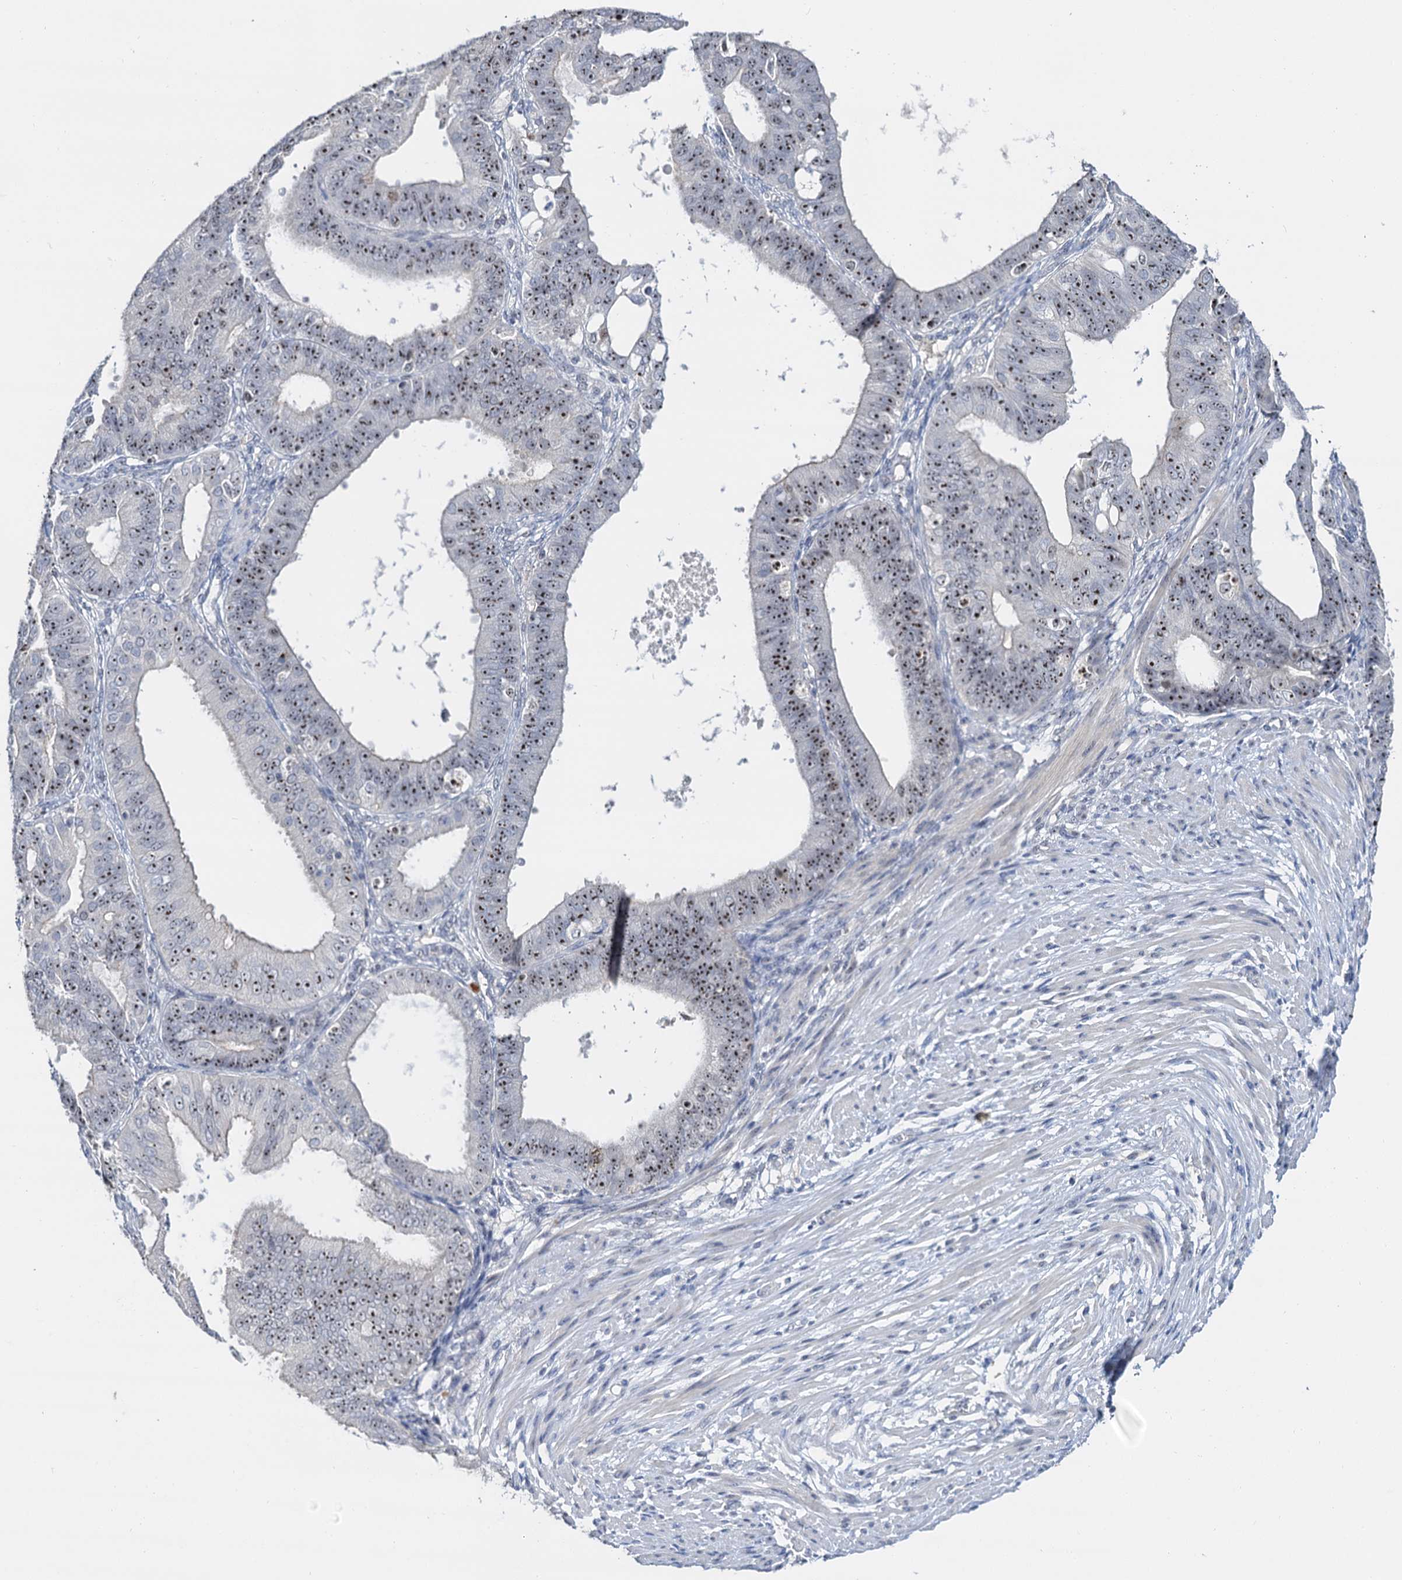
{"staining": {"intensity": "moderate", "quantity": ">75%", "location": "nuclear"}, "tissue": "ovarian cancer", "cell_type": "Tumor cells", "image_type": "cancer", "snomed": [{"axis": "morphology", "description": "Carcinoma, endometroid"}, {"axis": "topography", "description": "Appendix"}, {"axis": "topography", "description": "Ovary"}], "caption": "Tumor cells reveal medium levels of moderate nuclear staining in approximately >75% of cells in ovarian endometroid carcinoma.", "gene": "NOP2", "patient": {"sex": "female", "age": 42}}